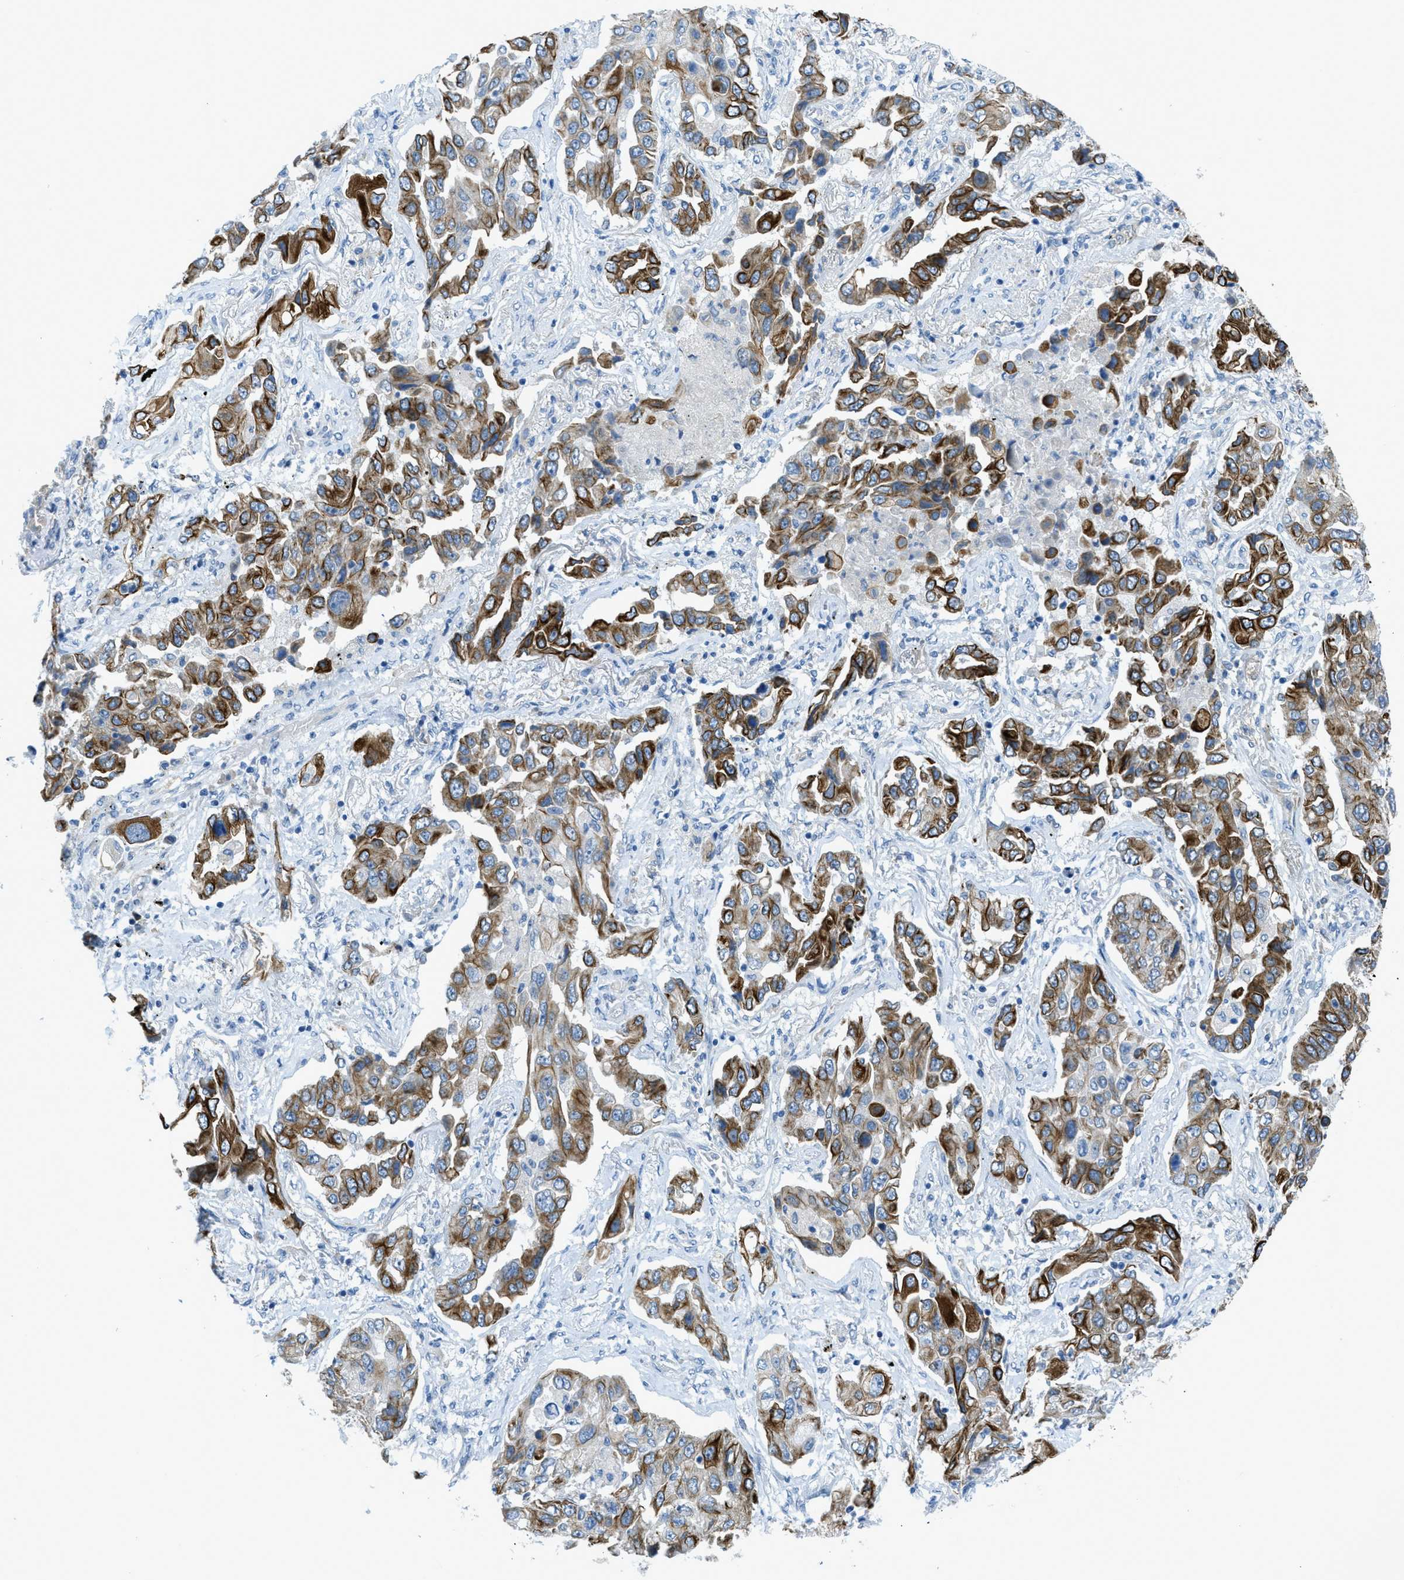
{"staining": {"intensity": "strong", "quantity": ">75%", "location": "cytoplasmic/membranous"}, "tissue": "lung cancer", "cell_type": "Tumor cells", "image_type": "cancer", "snomed": [{"axis": "morphology", "description": "Adenocarcinoma, NOS"}, {"axis": "topography", "description": "Lung"}], "caption": "The micrograph displays a brown stain indicating the presence of a protein in the cytoplasmic/membranous of tumor cells in lung cancer (adenocarcinoma). The staining is performed using DAB (3,3'-diaminobenzidine) brown chromogen to label protein expression. The nuclei are counter-stained blue using hematoxylin.", "gene": "KLHL8", "patient": {"sex": "female", "age": 65}}